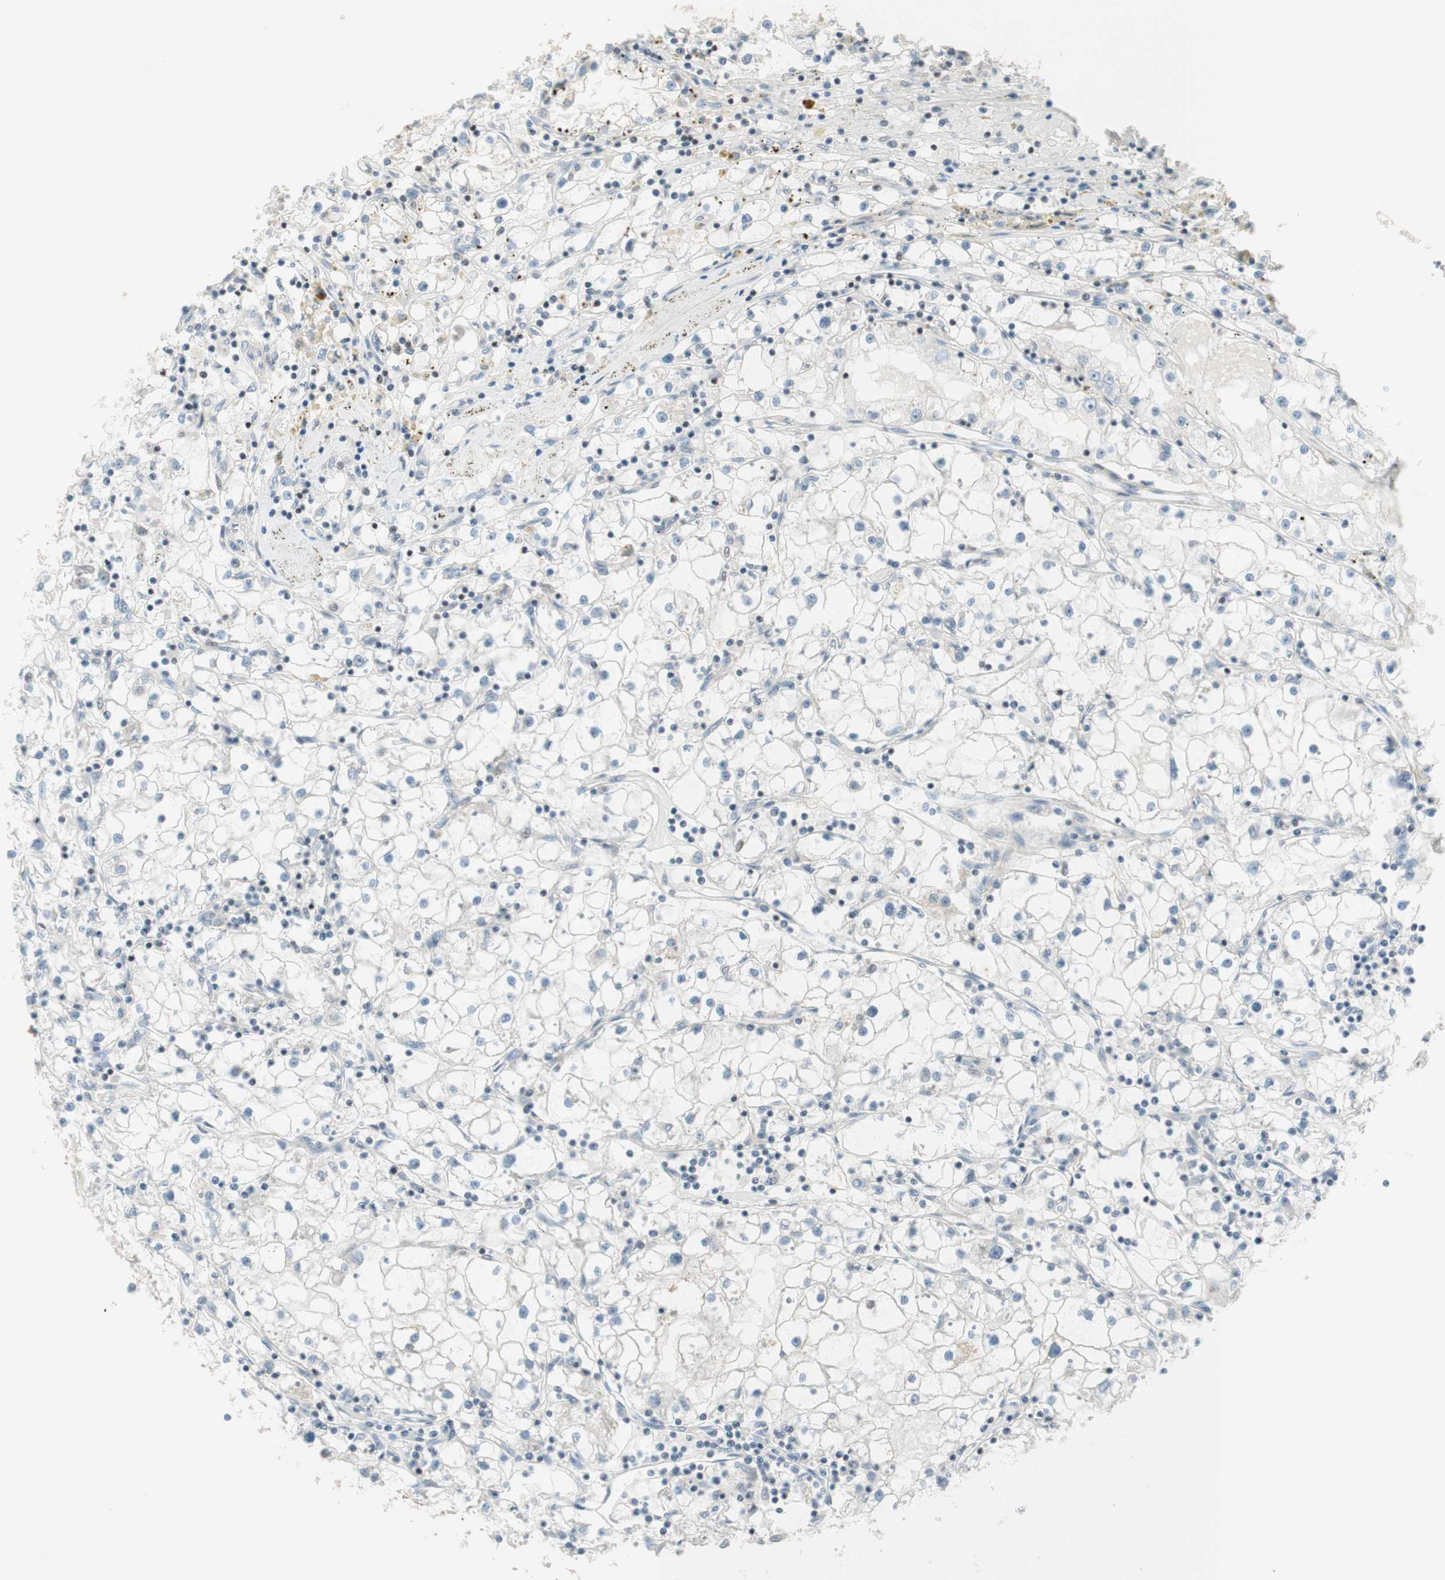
{"staining": {"intensity": "negative", "quantity": "none", "location": "none"}, "tissue": "renal cancer", "cell_type": "Tumor cells", "image_type": "cancer", "snomed": [{"axis": "morphology", "description": "Adenocarcinoma, NOS"}, {"axis": "topography", "description": "Kidney"}], "caption": "Immunohistochemical staining of renal cancer (adenocarcinoma) exhibits no significant positivity in tumor cells. (Brightfield microscopy of DAB IHC at high magnification).", "gene": "JPH1", "patient": {"sex": "male", "age": 56}}